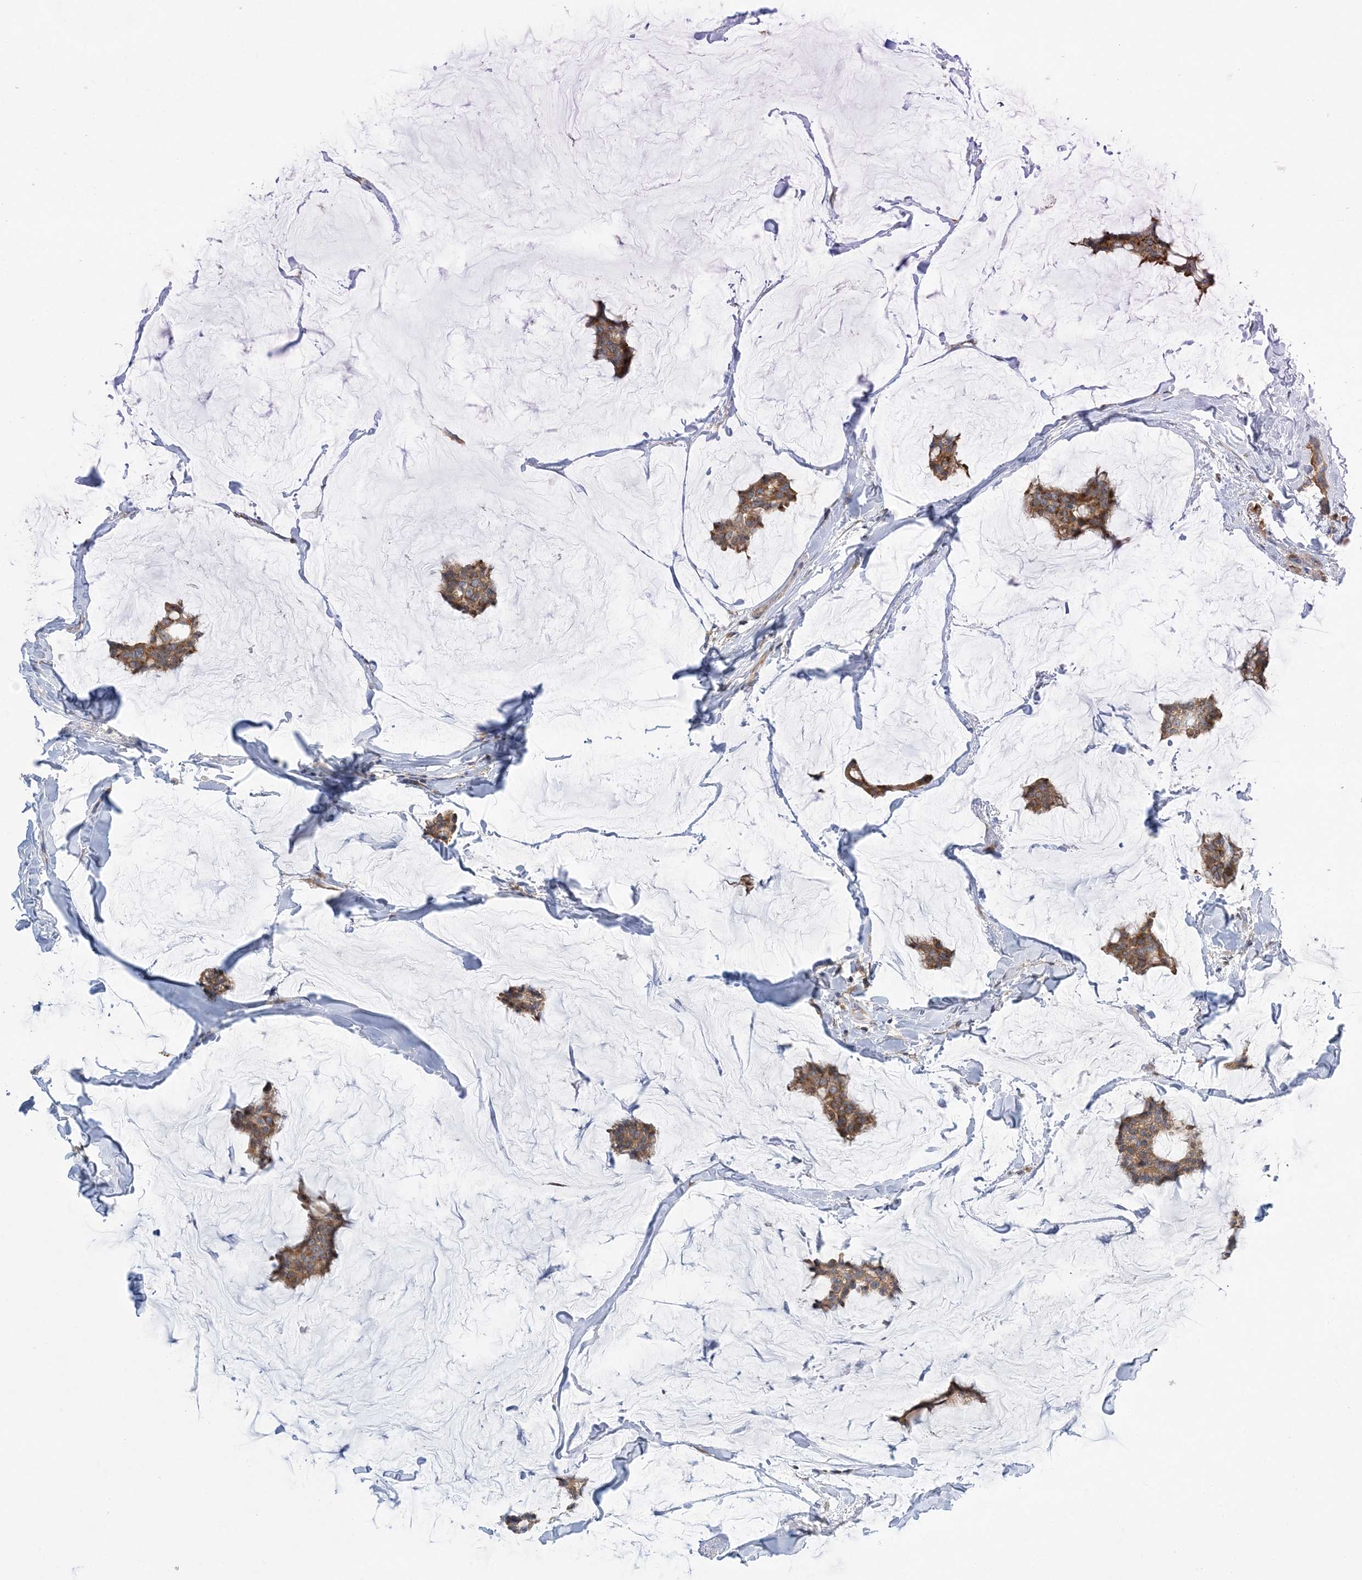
{"staining": {"intensity": "moderate", "quantity": ">75%", "location": "cytoplasmic/membranous"}, "tissue": "breast cancer", "cell_type": "Tumor cells", "image_type": "cancer", "snomed": [{"axis": "morphology", "description": "Duct carcinoma"}, {"axis": "topography", "description": "Breast"}], "caption": "An IHC histopathology image of tumor tissue is shown. Protein staining in brown highlights moderate cytoplasmic/membranous positivity in breast intraductal carcinoma within tumor cells.", "gene": "LARP4B", "patient": {"sex": "female", "age": 93}}